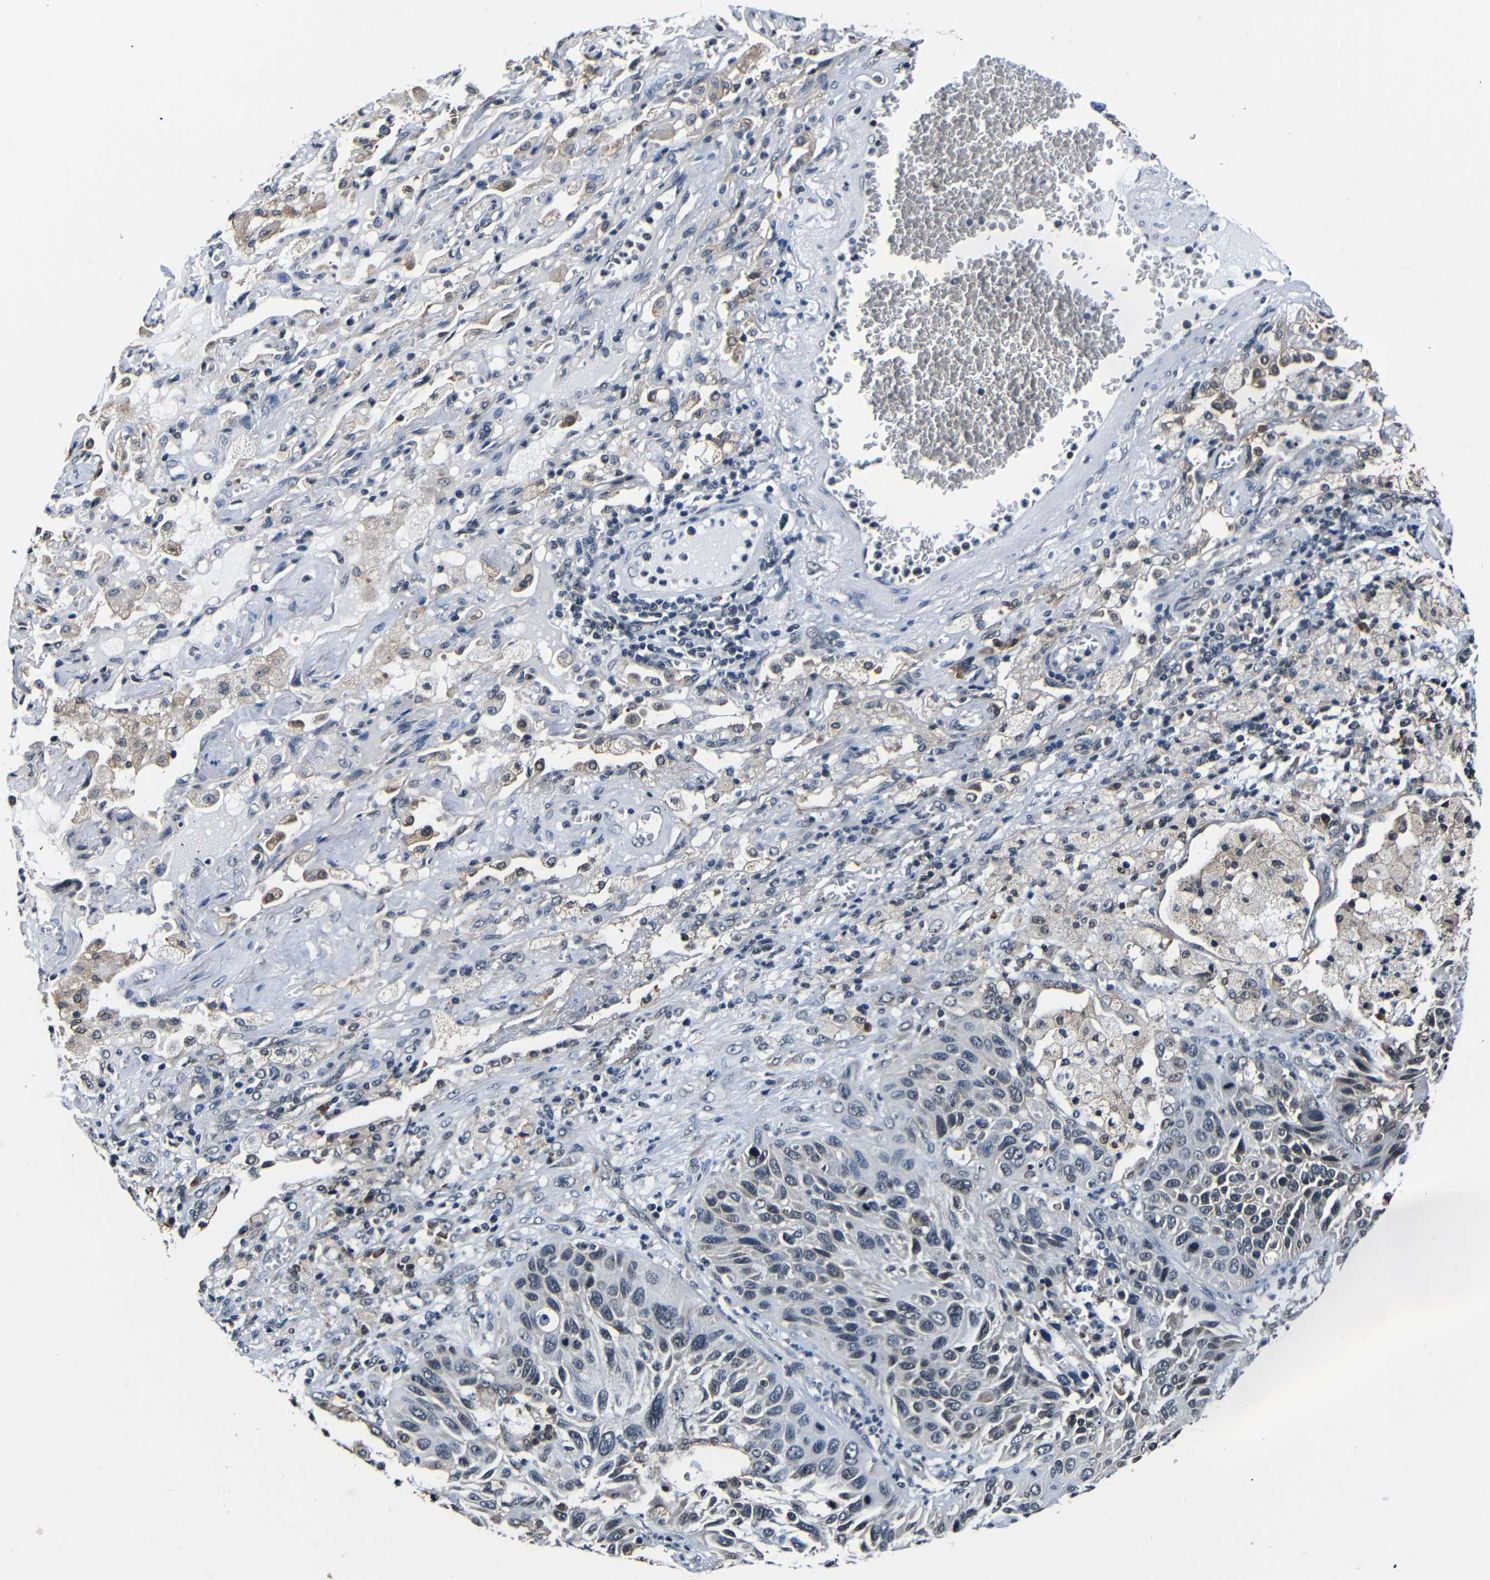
{"staining": {"intensity": "weak", "quantity": "<25%", "location": "cytoplasmic/membranous,nuclear"}, "tissue": "lung cancer", "cell_type": "Tumor cells", "image_type": "cancer", "snomed": [{"axis": "morphology", "description": "Squamous cell carcinoma, NOS"}, {"axis": "topography", "description": "Lung"}], "caption": "Lung cancer was stained to show a protein in brown. There is no significant positivity in tumor cells.", "gene": "NCBP3", "patient": {"sex": "female", "age": 76}}